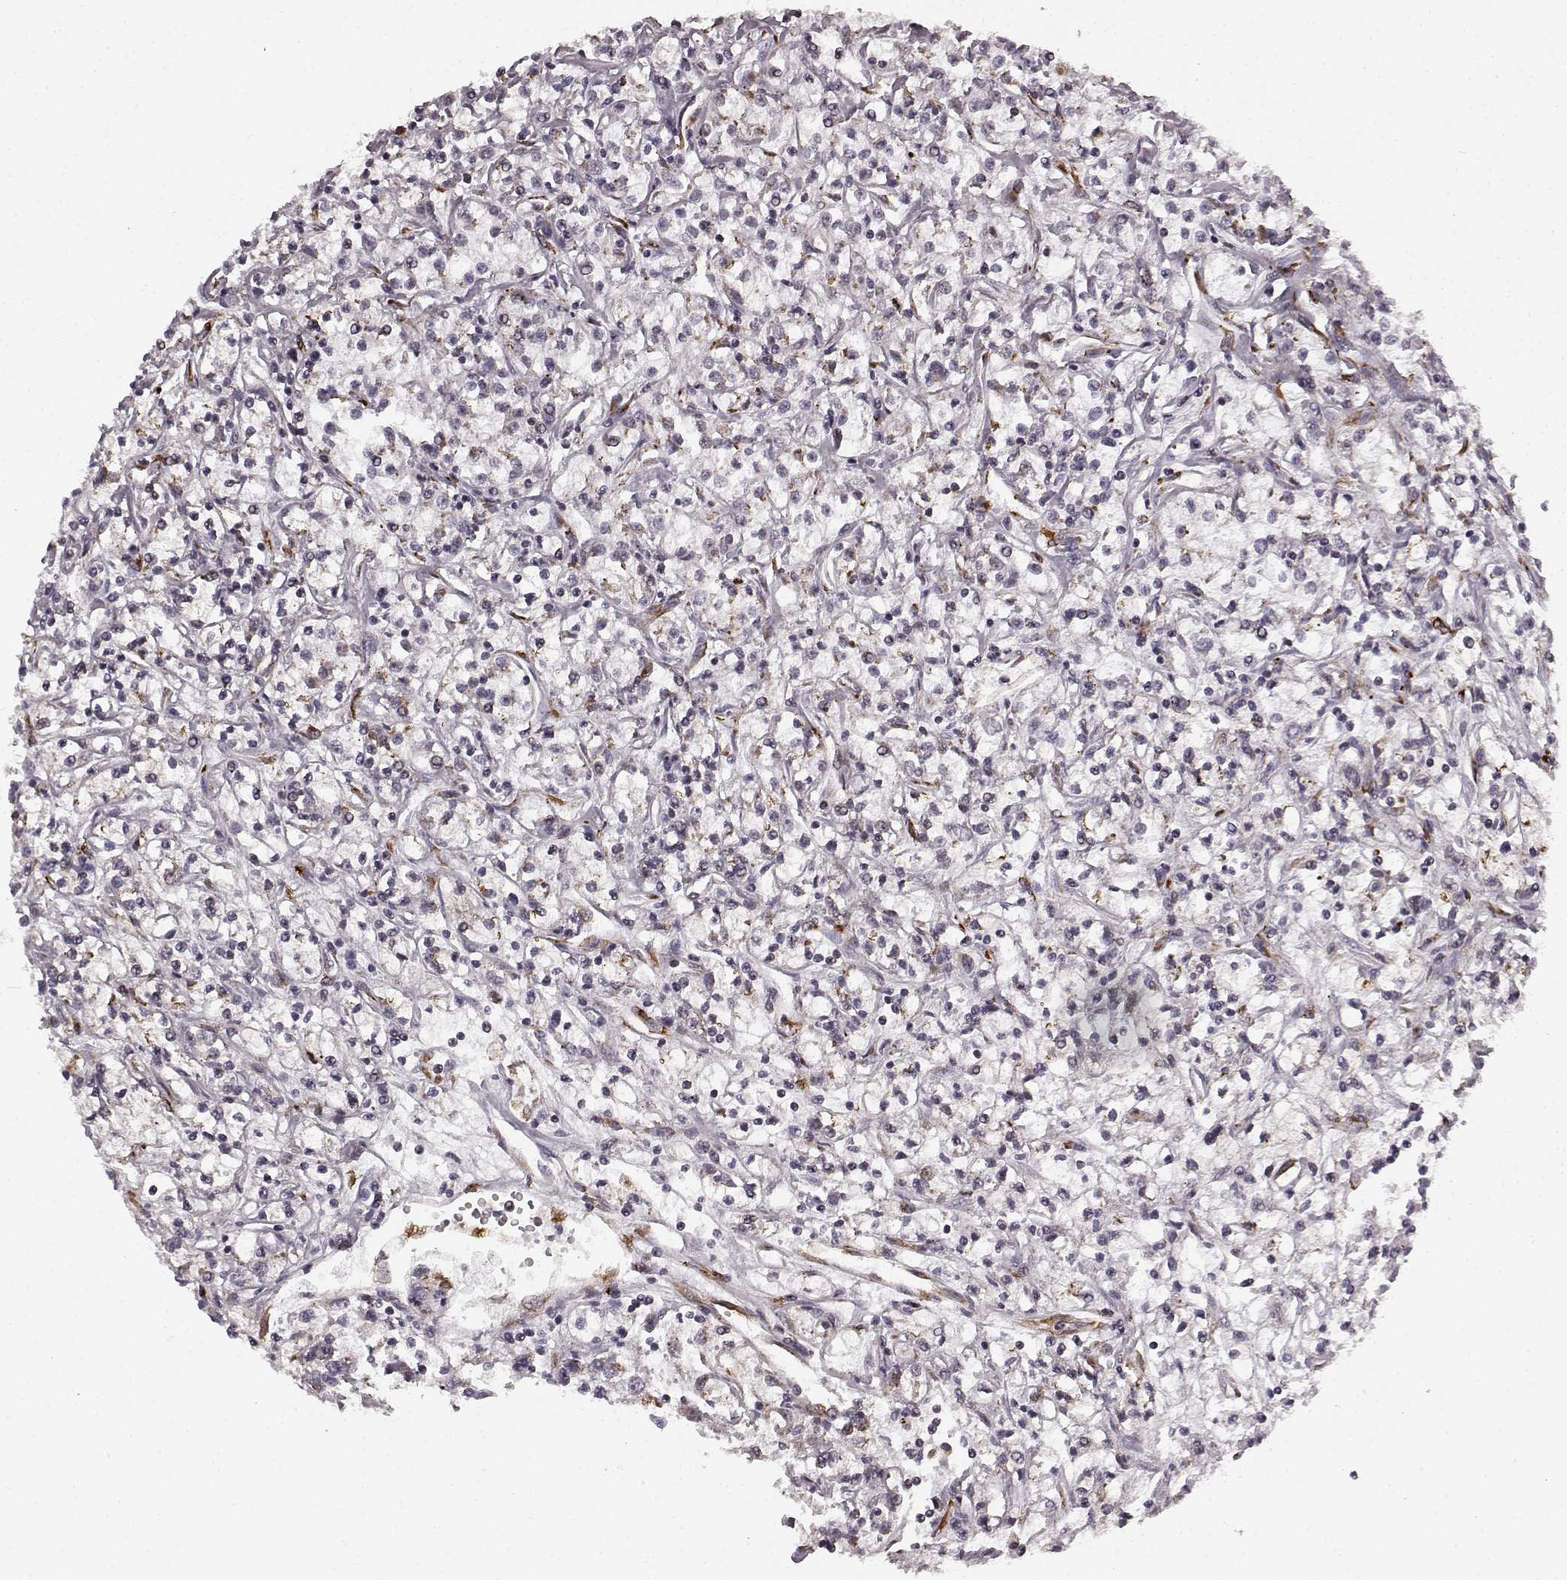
{"staining": {"intensity": "negative", "quantity": "none", "location": "none"}, "tissue": "renal cancer", "cell_type": "Tumor cells", "image_type": "cancer", "snomed": [{"axis": "morphology", "description": "Adenocarcinoma, NOS"}, {"axis": "topography", "description": "Kidney"}], "caption": "Immunohistochemical staining of human renal cancer (adenocarcinoma) shows no significant positivity in tumor cells. (DAB (3,3'-diaminobenzidine) IHC visualized using brightfield microscopy, high magnification).", "gene": "TMEM14A", "patient": {"sex": "female", "age": 59}}